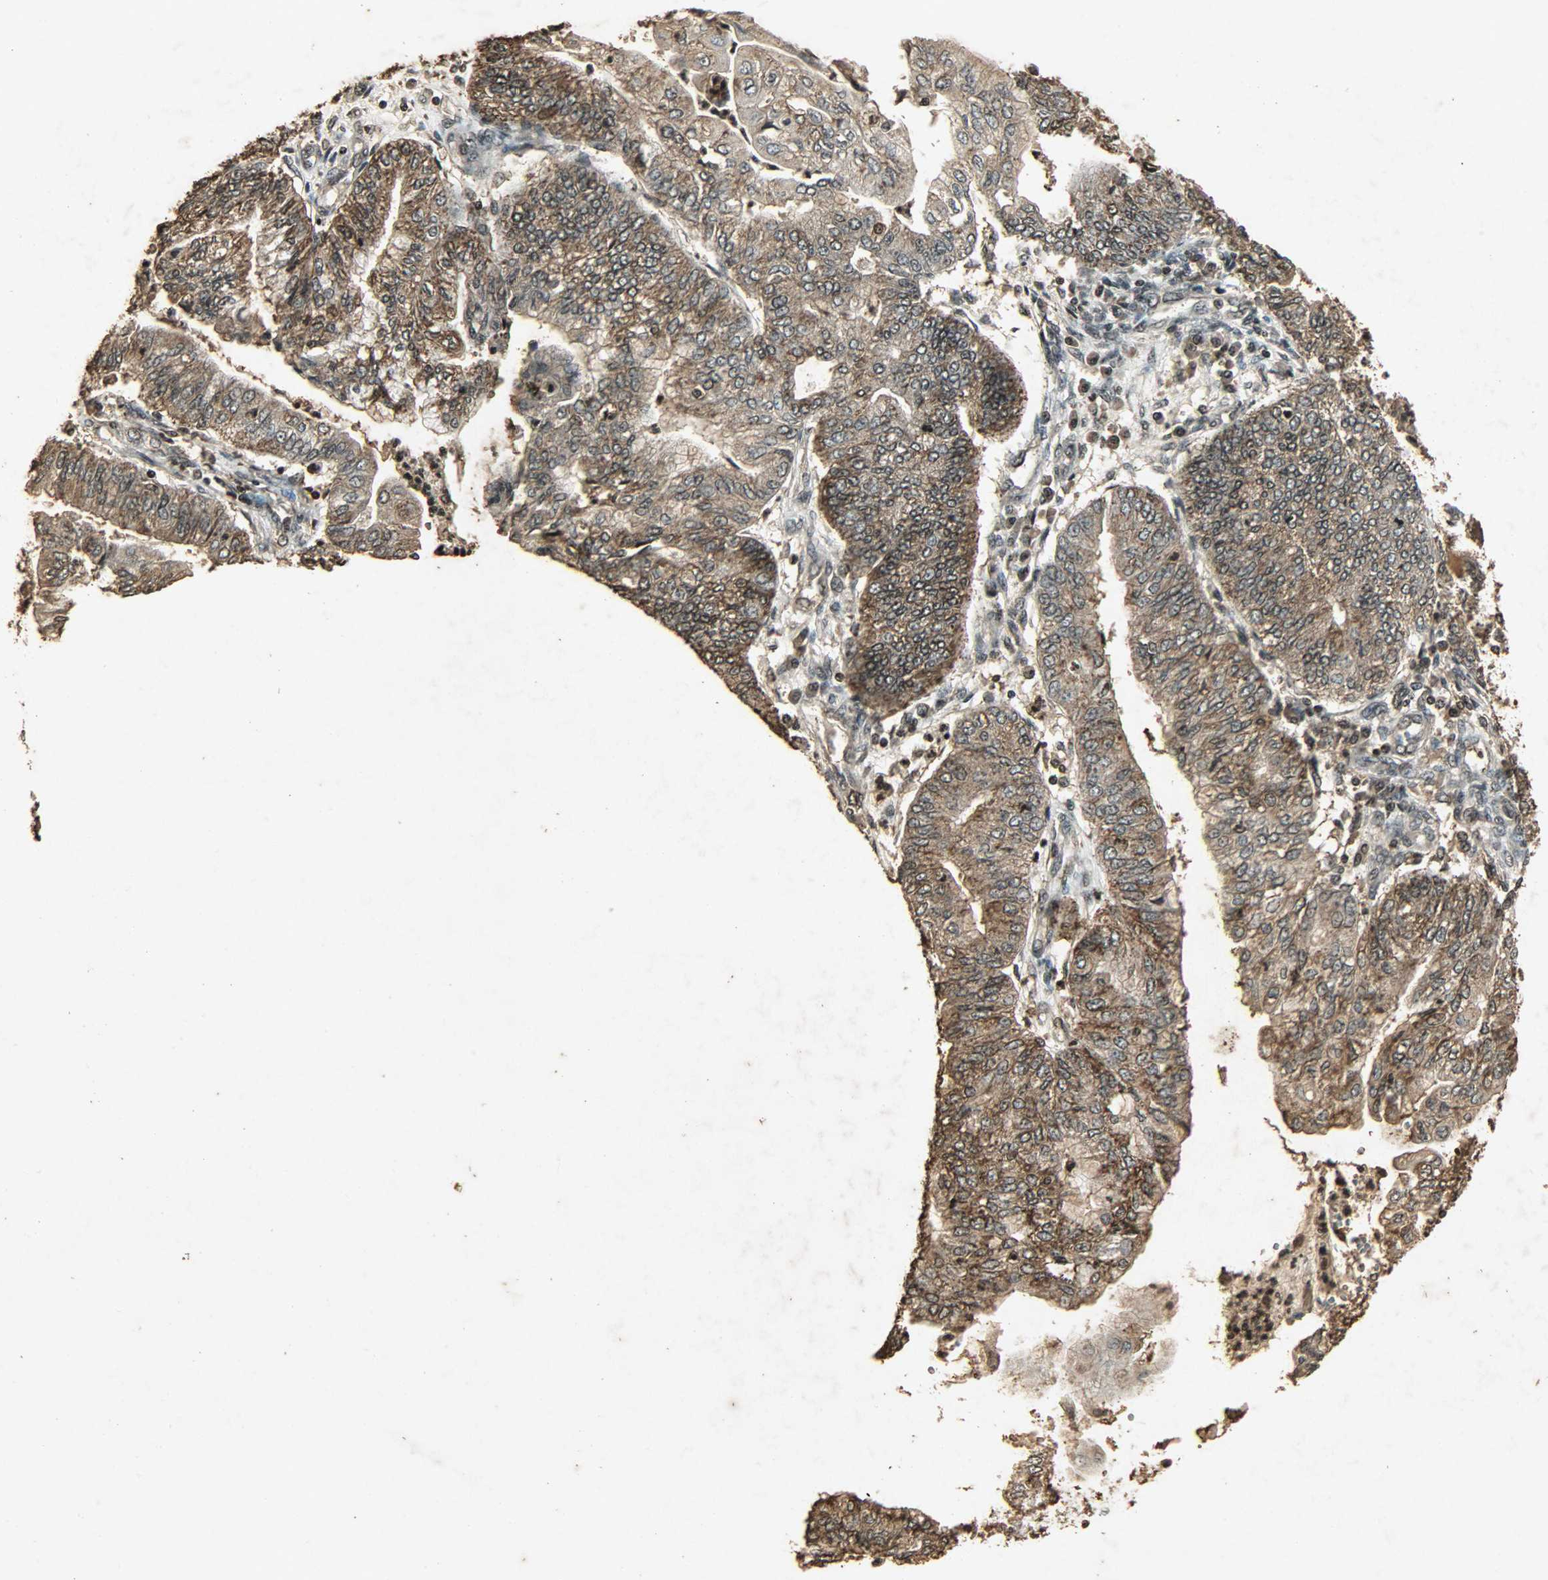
{"staining": {"intensity": "moderate", "quantity": ">75%", "location": "cytoplasmic/membranous,nuclear"}, "tissue": "endometrial cancer", "cell_type": "Tumor cells", "image_type": "cancer", "snomed": [{"axis": "morphology", "description": "Adenocarcinoma, NOS"}, {"axis": "topography", "description": "Endometrium"}], "caption": "Immunohistochemical staining of human endometrial adenocarcinoma shows medium levels of moderate cytoplasmic/membranous and nuclear positivity in about >75% of tumor cells. (Brightfield microscopy of DAB IHC at high magnification).", "gene": "PPP3R1", "patient": {"sex": "female", "age": 59}}